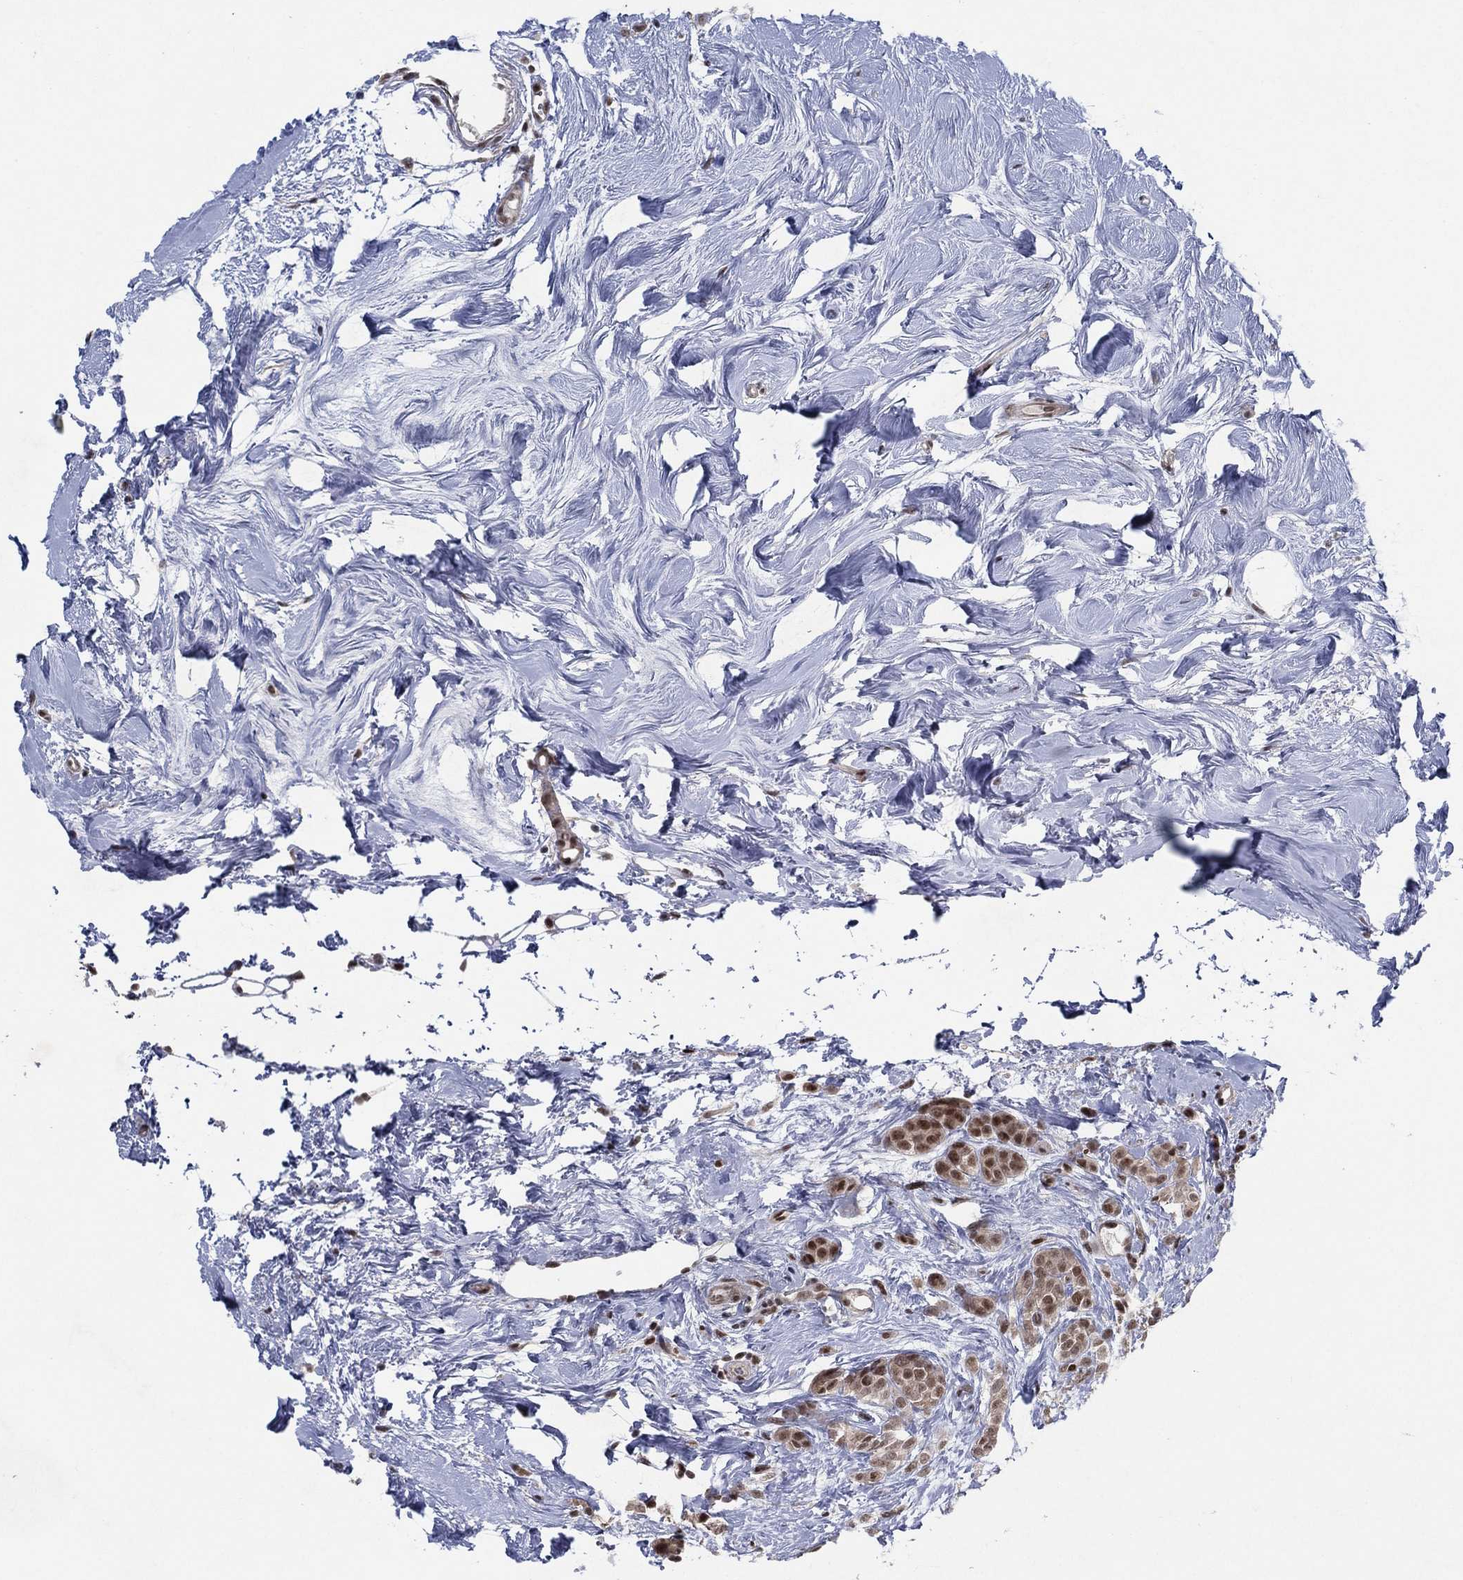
{"staining": {"intensity": "moderate", "quantity": "25%-75%", "location": "nuclear"}, "tissue": "breast cancer", "cell_type": "Tumor cells", "image_type": "cancer", "snomed": [{"axis": "morphology", "description": "Lobular carcinoma"}, {"axis": "topography", "description": "Breast"}], "caption": "Immunohistochemical staining of breast cancer (lobular carcinoma) displays medium levels of moderate nuclear expression in about 25%-75% of tumor cells. Immunohistochemistry (ihc) stains the protein in brown and the nuclei are stained blue.", "gene": "DGCR8", "patient": {"sex": "female", "age": 49}}